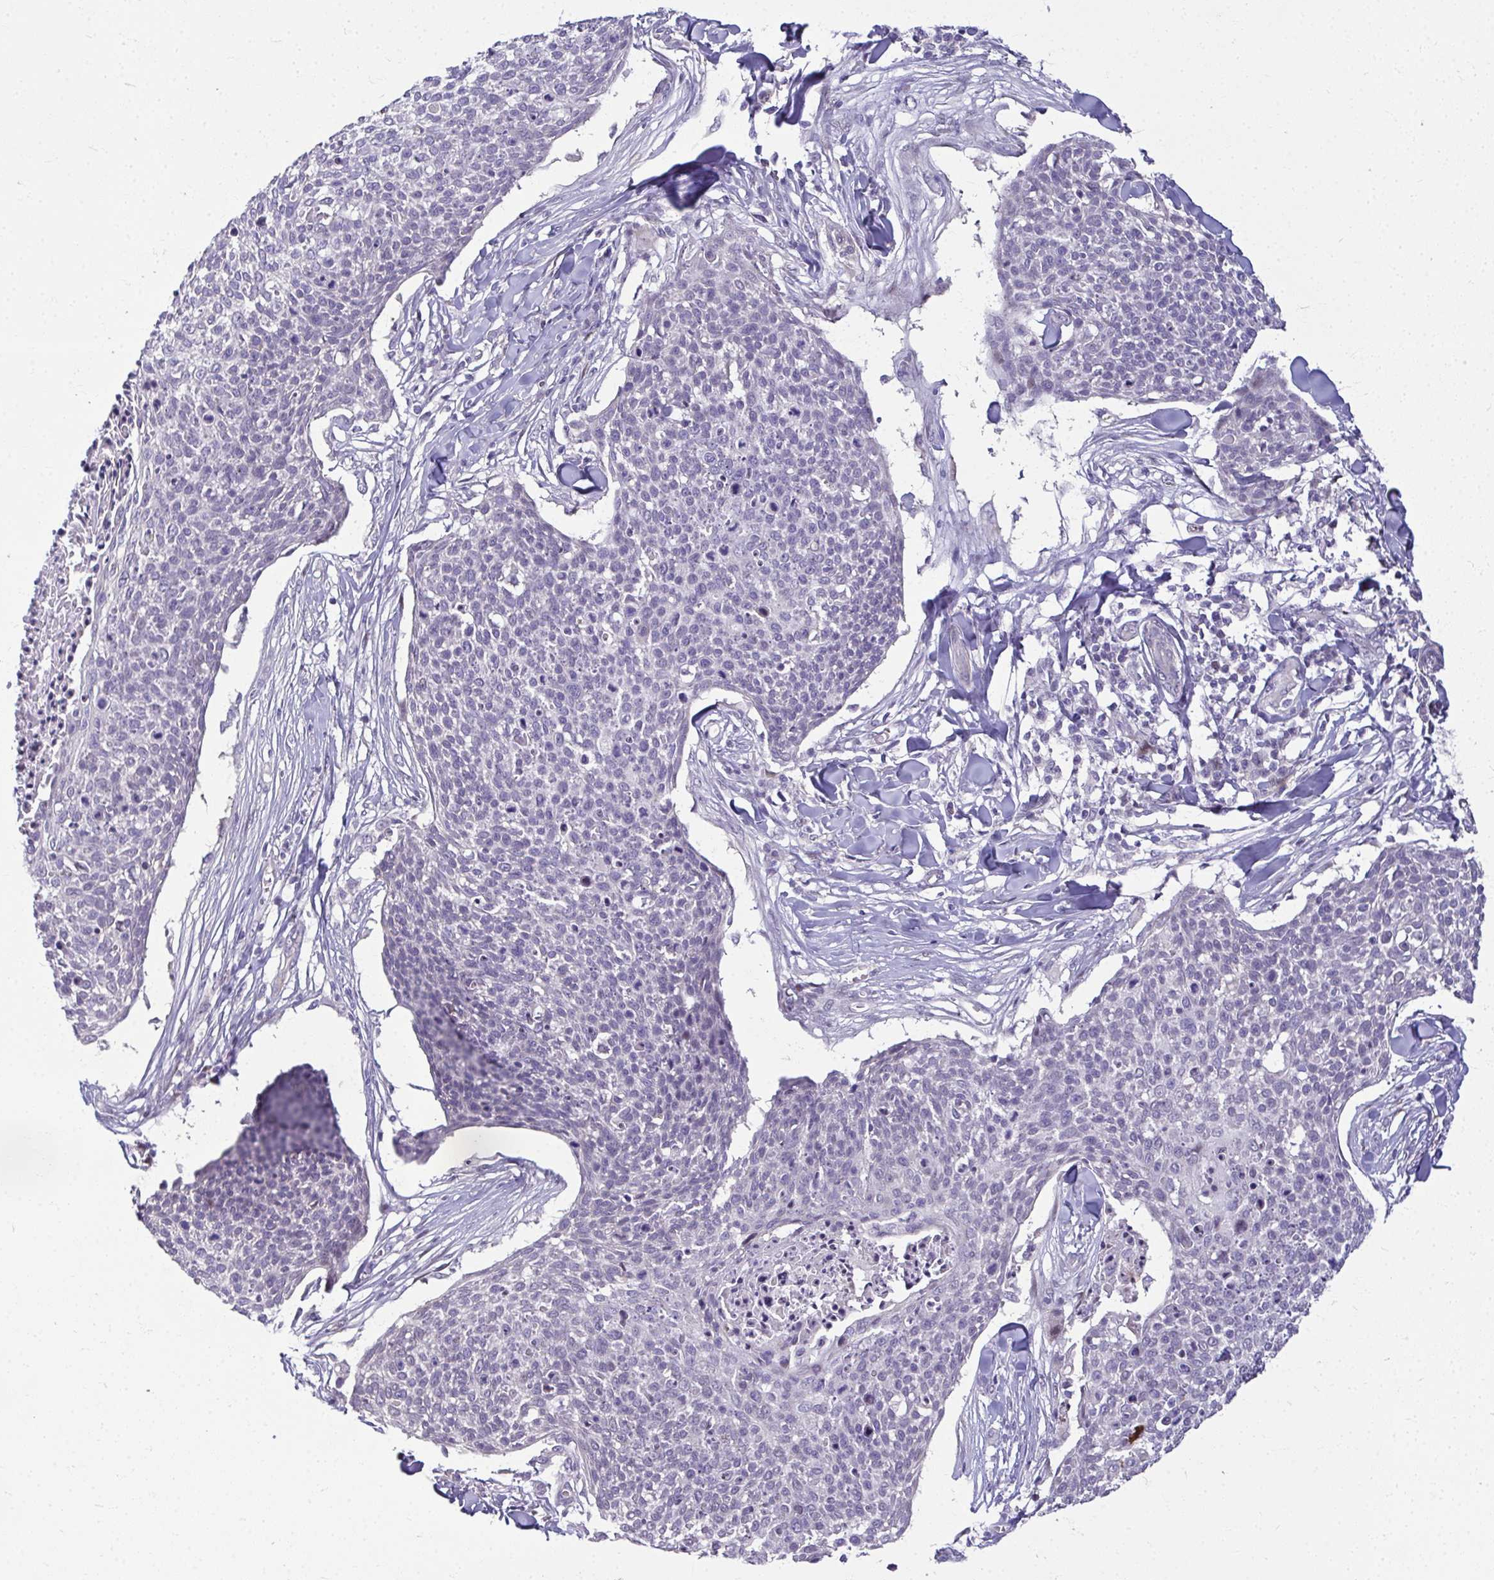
{"staining": {"intensity": "negative", "quantity": "none", "location": "none"}, "tissue": "skin cancer", "cell_type": "Tumor cells", "image_type": "cancer", "snomed": [{"axis": "morphology", "description": "Squamous cell carcinoma, NOS"}, {"axis": "topography", "description": "Skin"}, {"axis": "topography", "description": "Vulva"}], "caption": "Tumor cells show no significant positivity in skin cancer. (DAB immunohistochemistry (IHC) with hematoxylin counter stain).", "gene": "ODF1", "patient": {"sex": "female", "age": 75}}